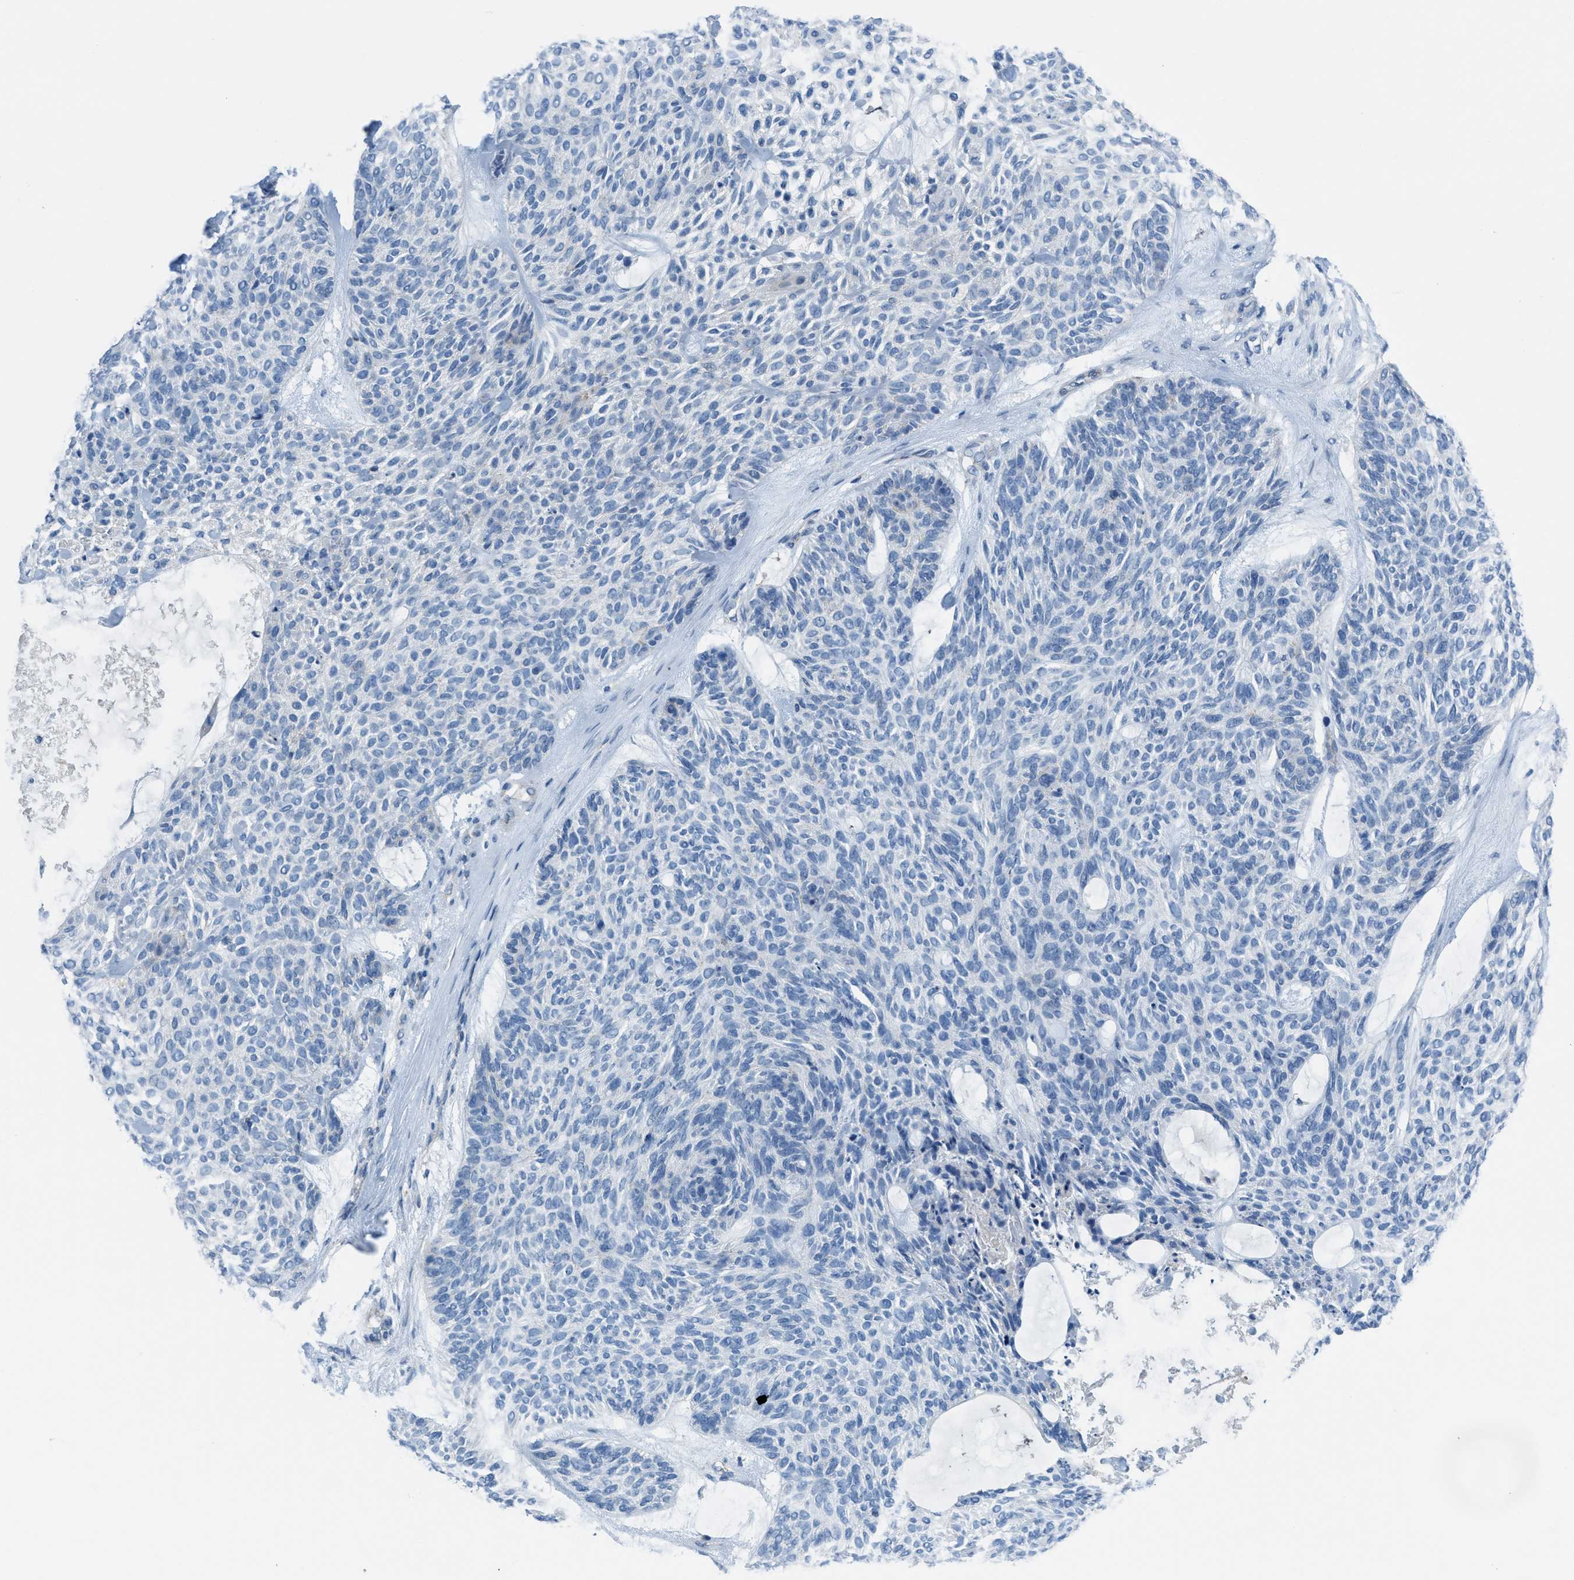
{"staining": {"intensity": "negative", "quantity": "none", "location": "none"}, "tissue": "skin cancer", "cell_type": "Tumor cells", "image_type": "cancer", "snomed": [{"axis": "morphology", "description": "Basal cell carcinoma"}, {"axis": "topography", "description": "Skin"}], "caption": "Immunohistochemical staining of human skin cancer shows no significant expression in tumor cells.", "gene": "CRB3", "patient": {"sex": "male", "age": 55}}